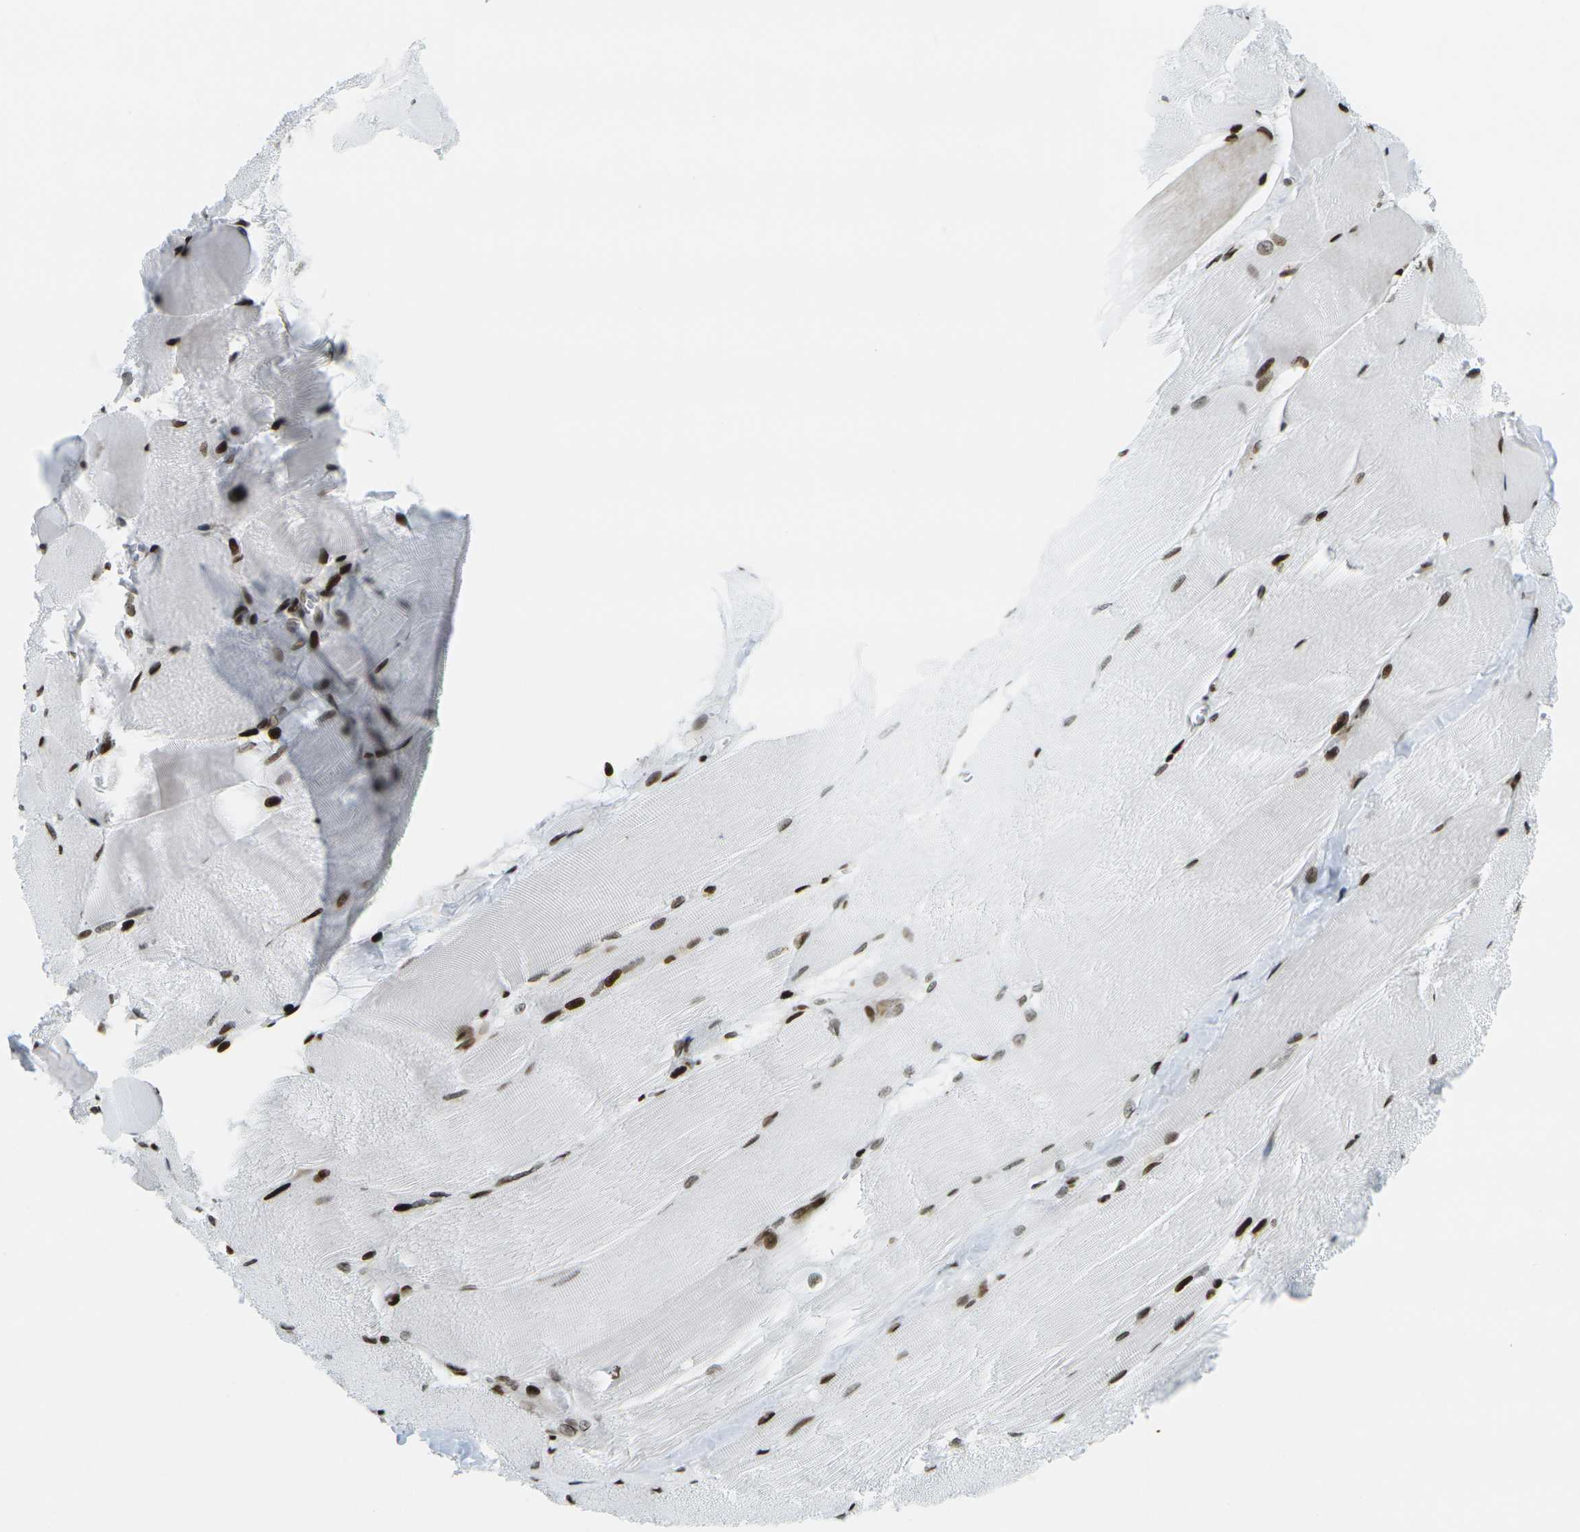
{"staining": {"intensity": "strong", "quantity": ">75%", "location": "nuclear"}, "tissue": "skeletal muscle", "cell_type": "Myocytes", "image_type": "normal", "snomed": [{"axis": "morphology", "description": "Normal tissue, NOS"}, {"axis": "morphology", "description": "Squamous cell carcinoma, NOS"}, {"axis": "topography", "description": "Skeletal muscle"}], "caption": "Immunohistochemistry of benign human skeletal muscle exhibits high levels of strong nuclear positivity in approximately >75% of myocytes. (Stains: DAB in brown, nuclei in blue, Microscopy: brightfield microscopy at high magnification).", "gene": "H3", "patient": {"sex": "male", "age": 51}}